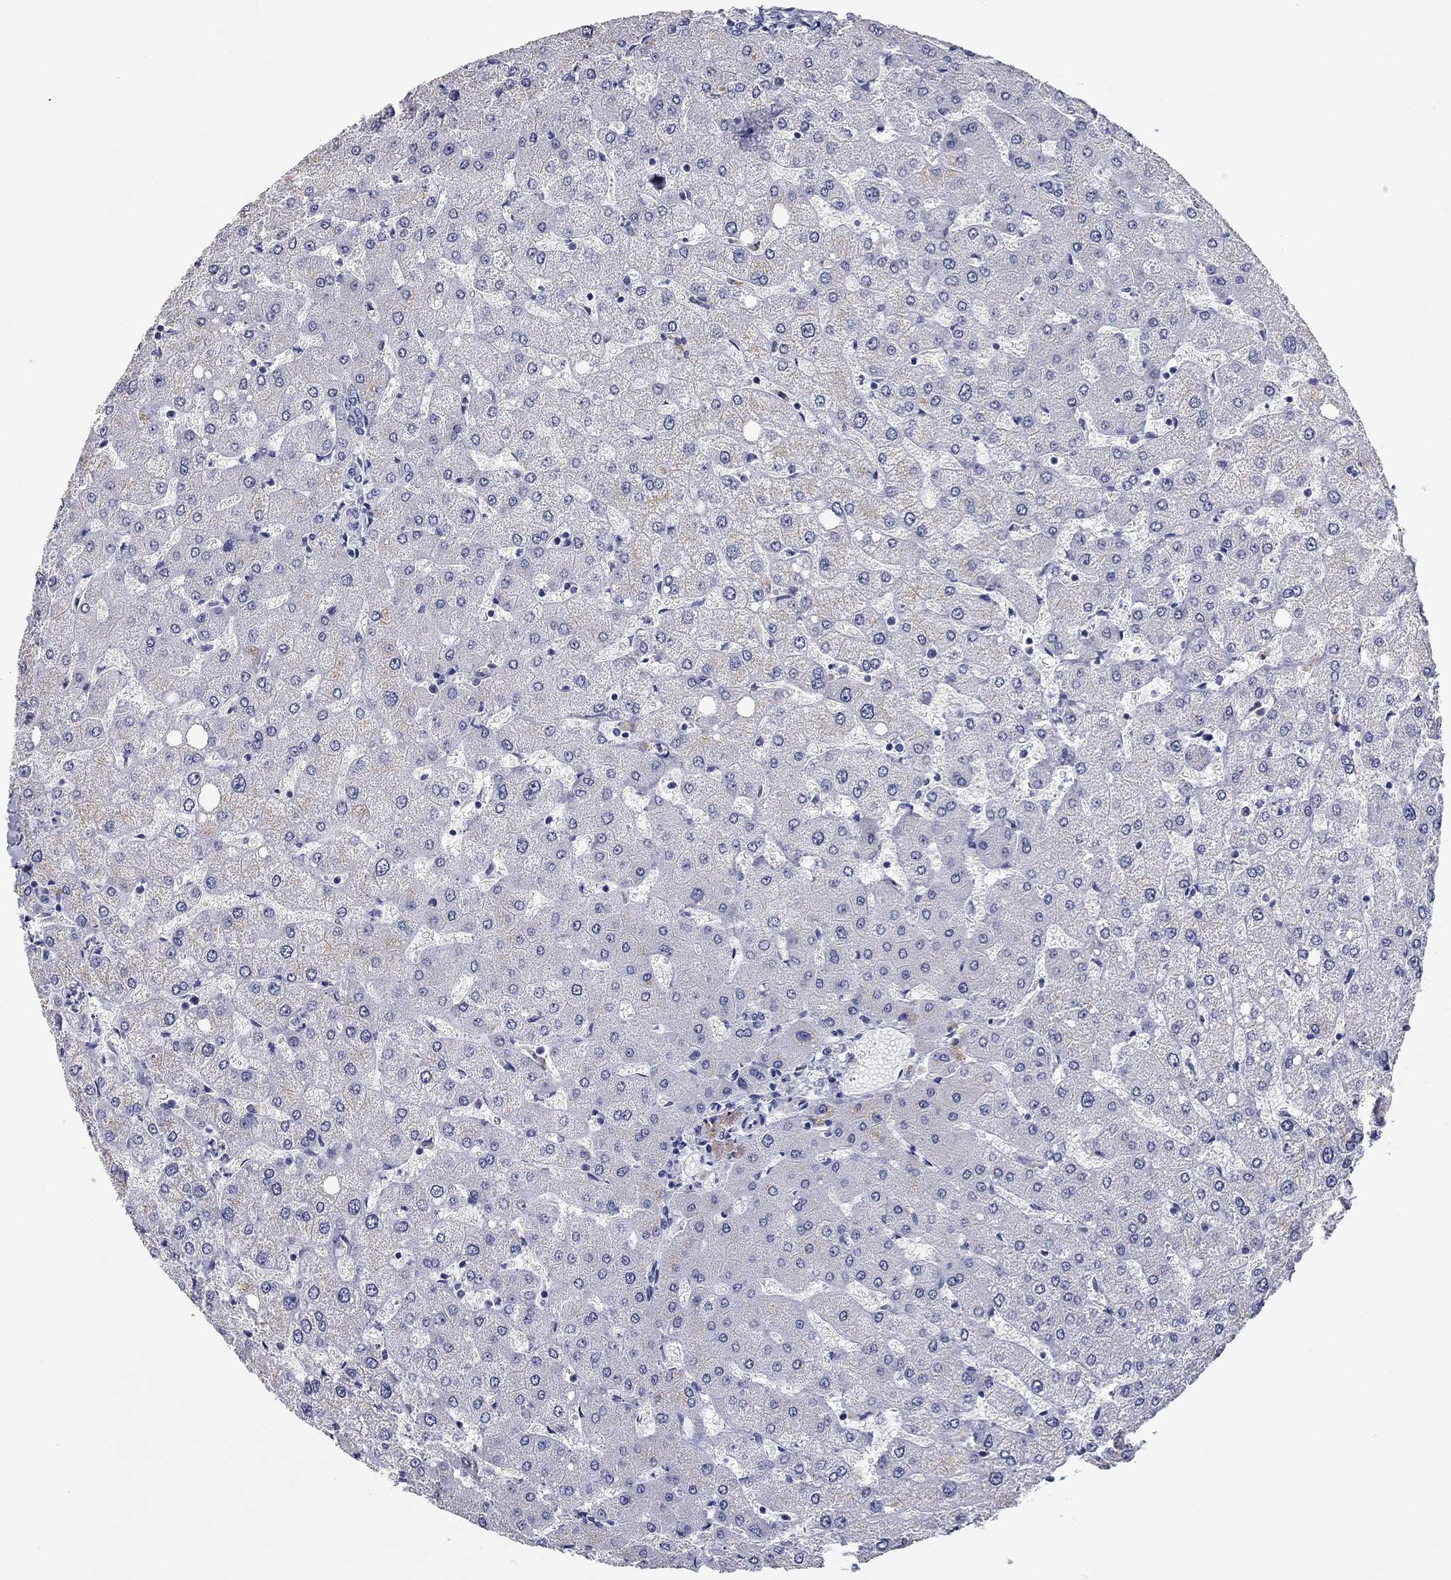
{"staining": {"intensity": "negative", "quantity": "none", "location": "none"}, "tissue": "liver", "cell_type": "Cholangiocytes", "image_type": "normal", "snomed": [{"axis": "morphology", "description": "Normal tissue, NOS"}, {"axis": "topography", "description": "Liver"}], "caption": "Cholangiocytes show no significant protein expression in unremarkable liver. The staining was performed using DAB (3,3'-diaminobenzidine) to visualize the protein expression in brown, while the nuclei were stained in blue with hematoxylin (Magnification: 20x).", "gene": "GRIN1", "patient": {"sex": "female", "age": 54}}